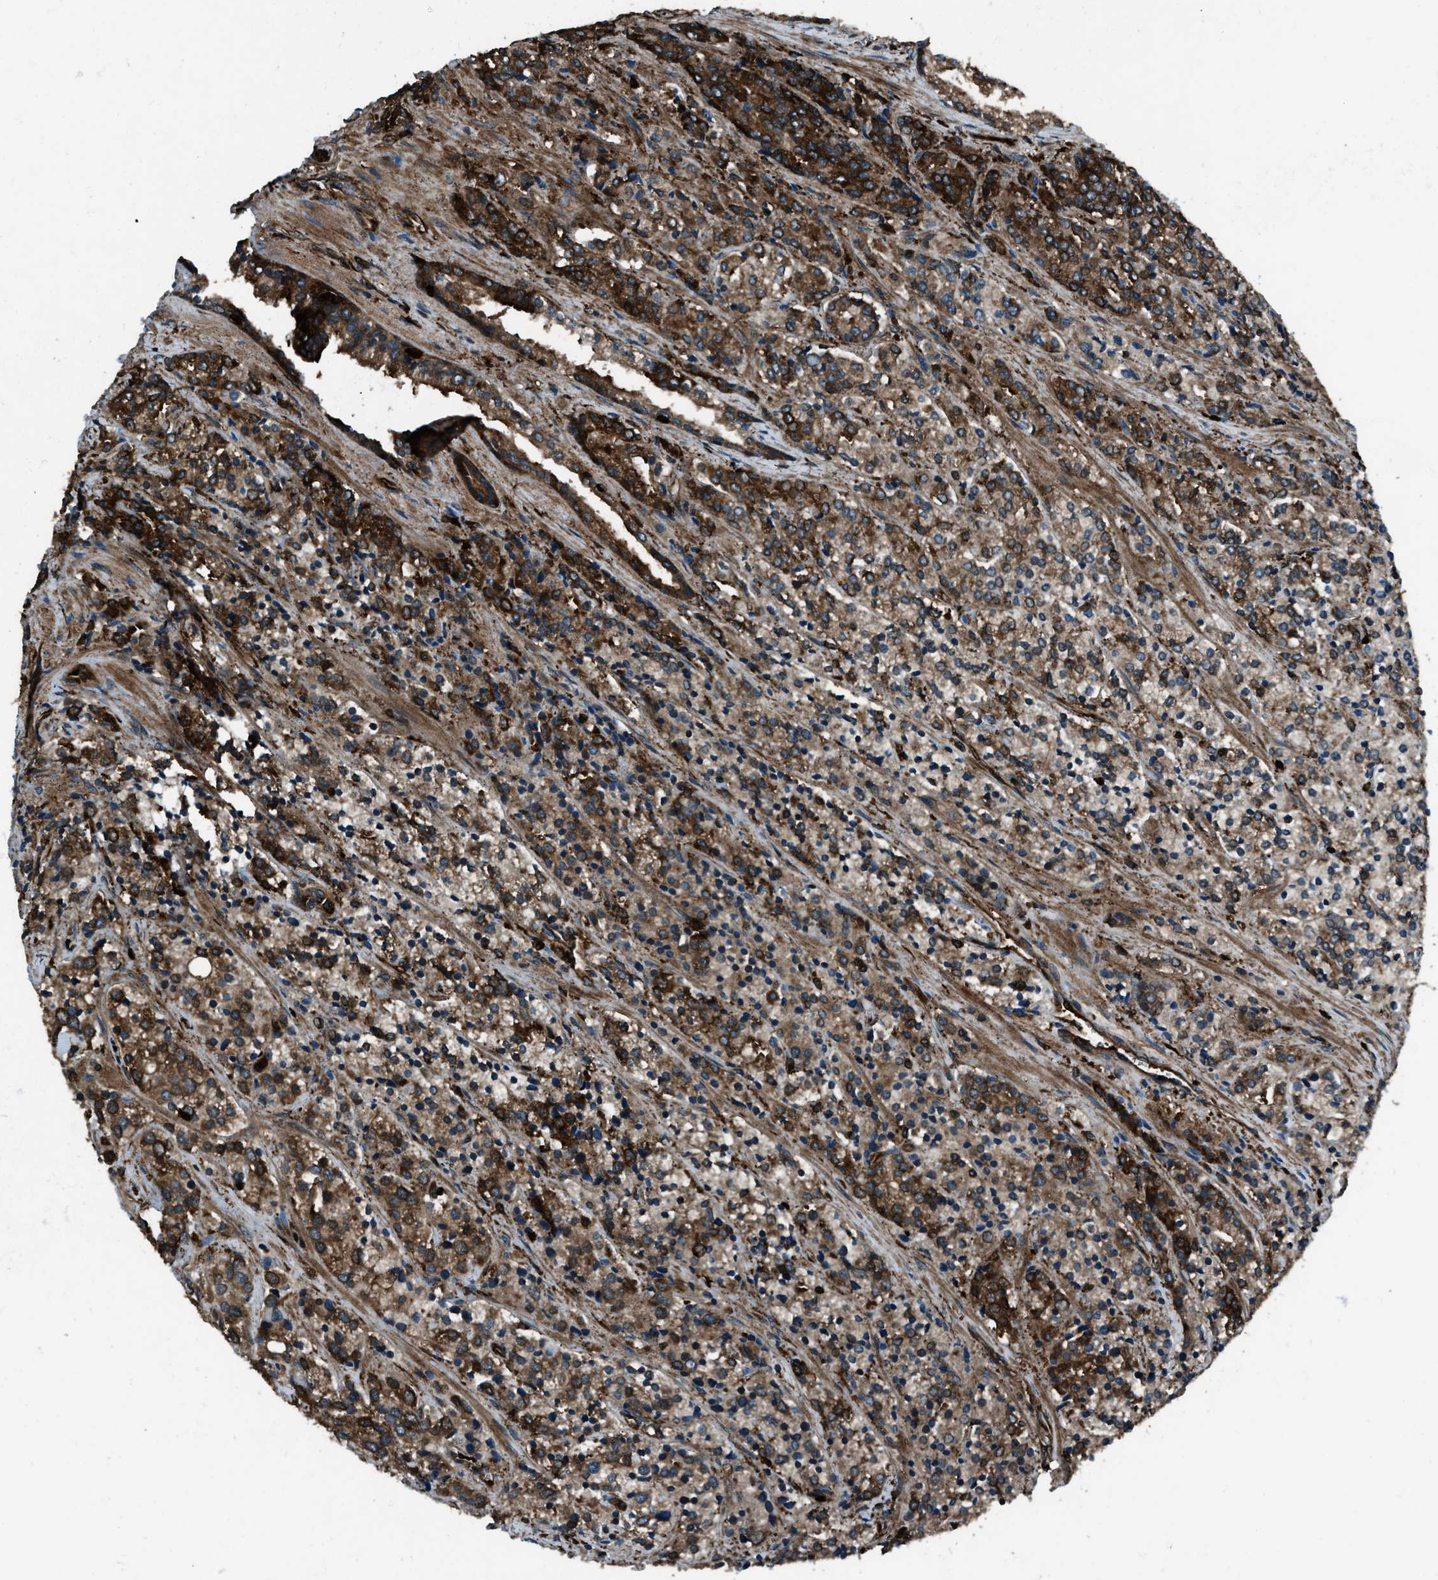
{"staining": {"intensity": "moderate", "quantity": ">75%", "location": "cytoplasmic/membranous"}, "tissue": "prostate cancer", "cell_type": "Tumor cells", "image_type": "cancer", "snomed": [{"axis": "morphology", "description": "Adenocarcinoma, High grade"}, {"axis": "topography", "description": "Prostate"}], "caption": "Prostate adenocarcinoma (high-grade) stained for a protein (brown) displays moderate cytoplasmic/membranous positive expression in about >75% of tumor cells.", "gene": "SNX30", "patient": {"sex": "male", "age": 71}}